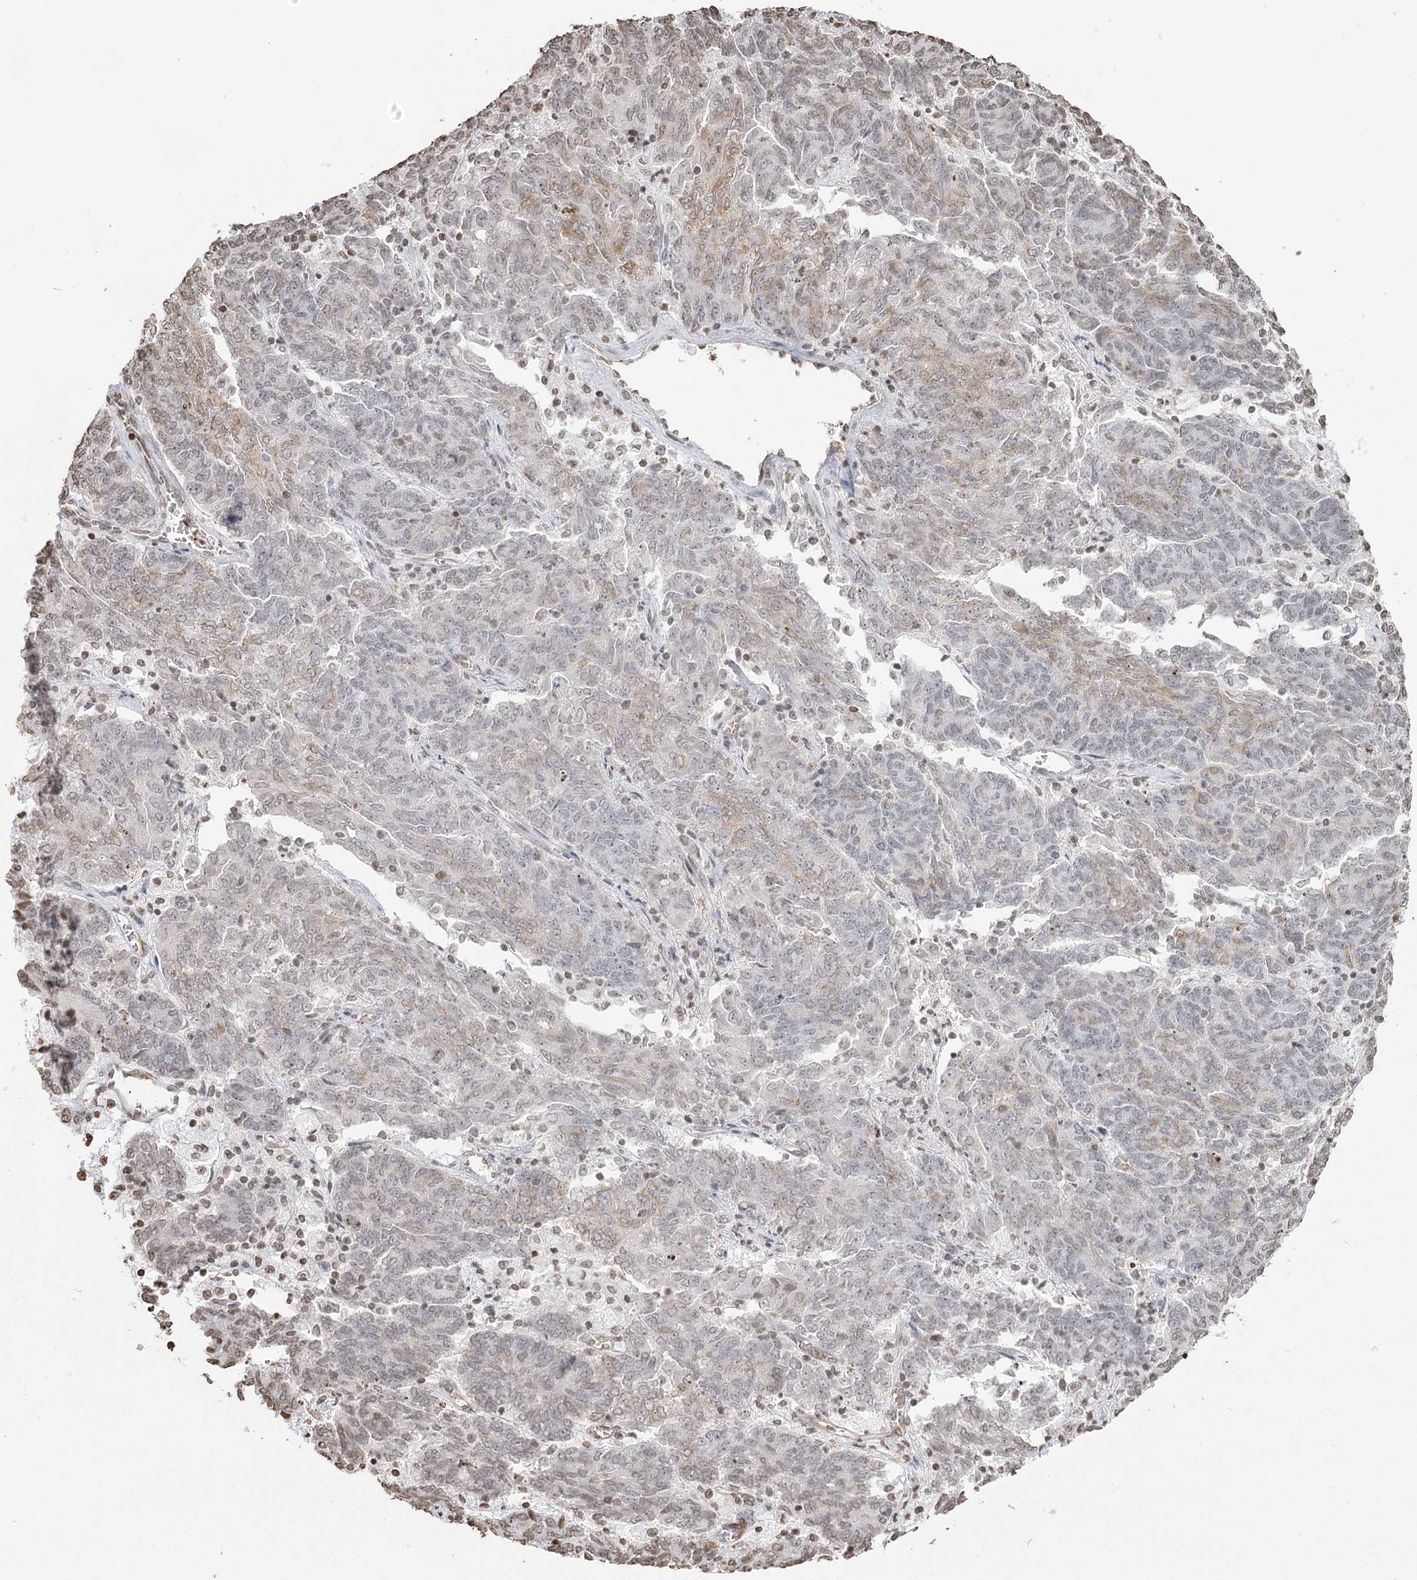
{"staining": {"intensity": "weak", "quantity": "<25%", "location": "cytoplasmic/membranous,nuclear"}, "tissue": "endometrial cancer", "cell_type": "Tumor cells", "image_type": "cancer", "snomed": [{"axis": "morphology", "description": "Adenocarcinoma, NOS"}, {"axis": "topography", "description": "Endometrium"}], "caption": "This is an IHC image of endometrial cancer (adenocarcinoma). There is no positivity in tumor cells.", "gene": "FAM13A", "patient": {"sex": "female", "age": 80}}